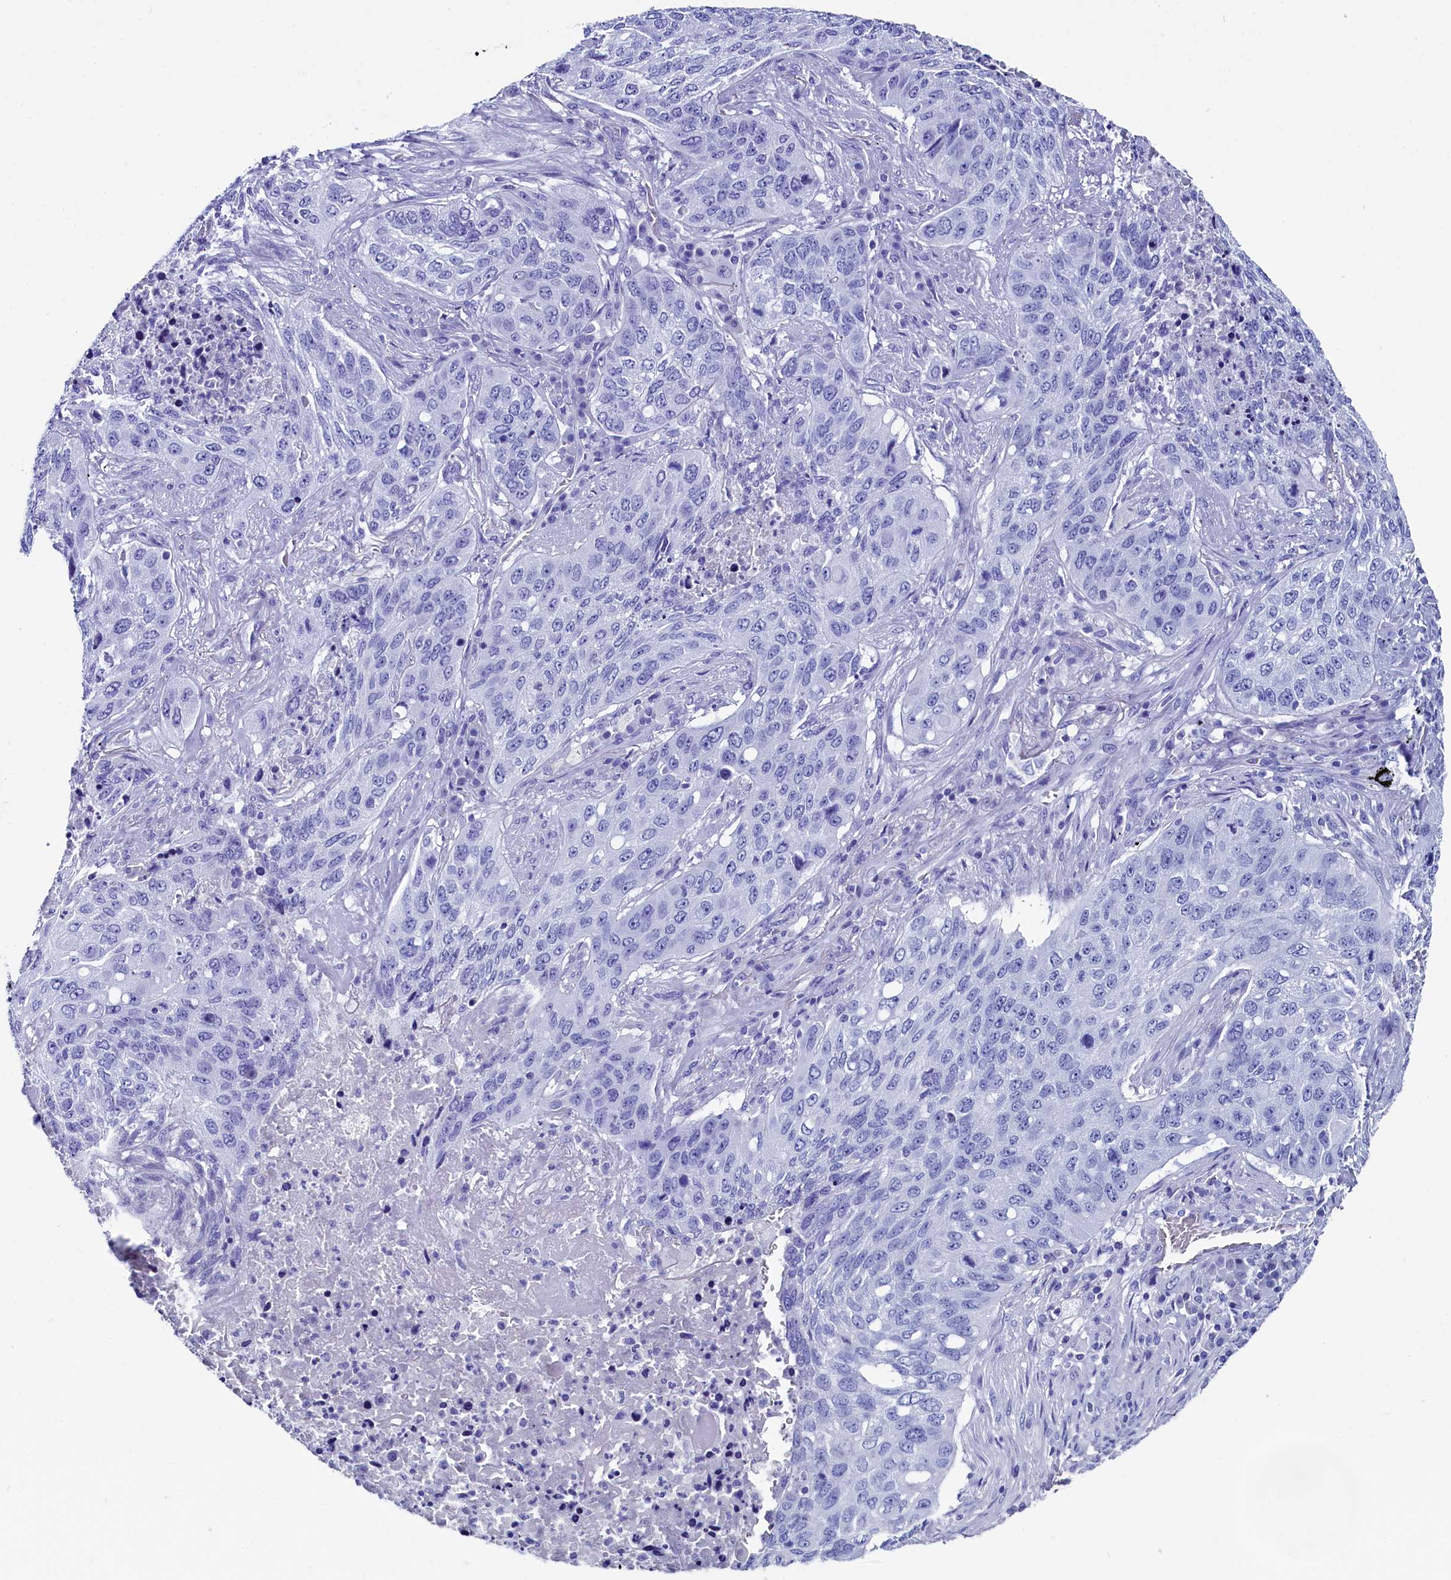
{"staining": {"intensity": "negative", "quantity": "none", "location": "none"}, "tissue": "lung cancer", "cell_type": "Tumor cells", "image_type": "cancer", "snomed": [{"axis": "morphology", "description": "Squamous cell carcinoma, NOS"}, {"axis": "topography", "description": "Lung"}], "caption": "DAB (3,3'-diaminobenzidine) immunohistochemical staining of human lung cancer (squamous cell carcinoma) displays no significant positivity in tumor cells. (Brightfield microscopy of DAB (3,3'-diaminobenzidine) IHC at high magnification).", "gene": "ANKRD29", "patient": {"sex": "female", "age": 63}}